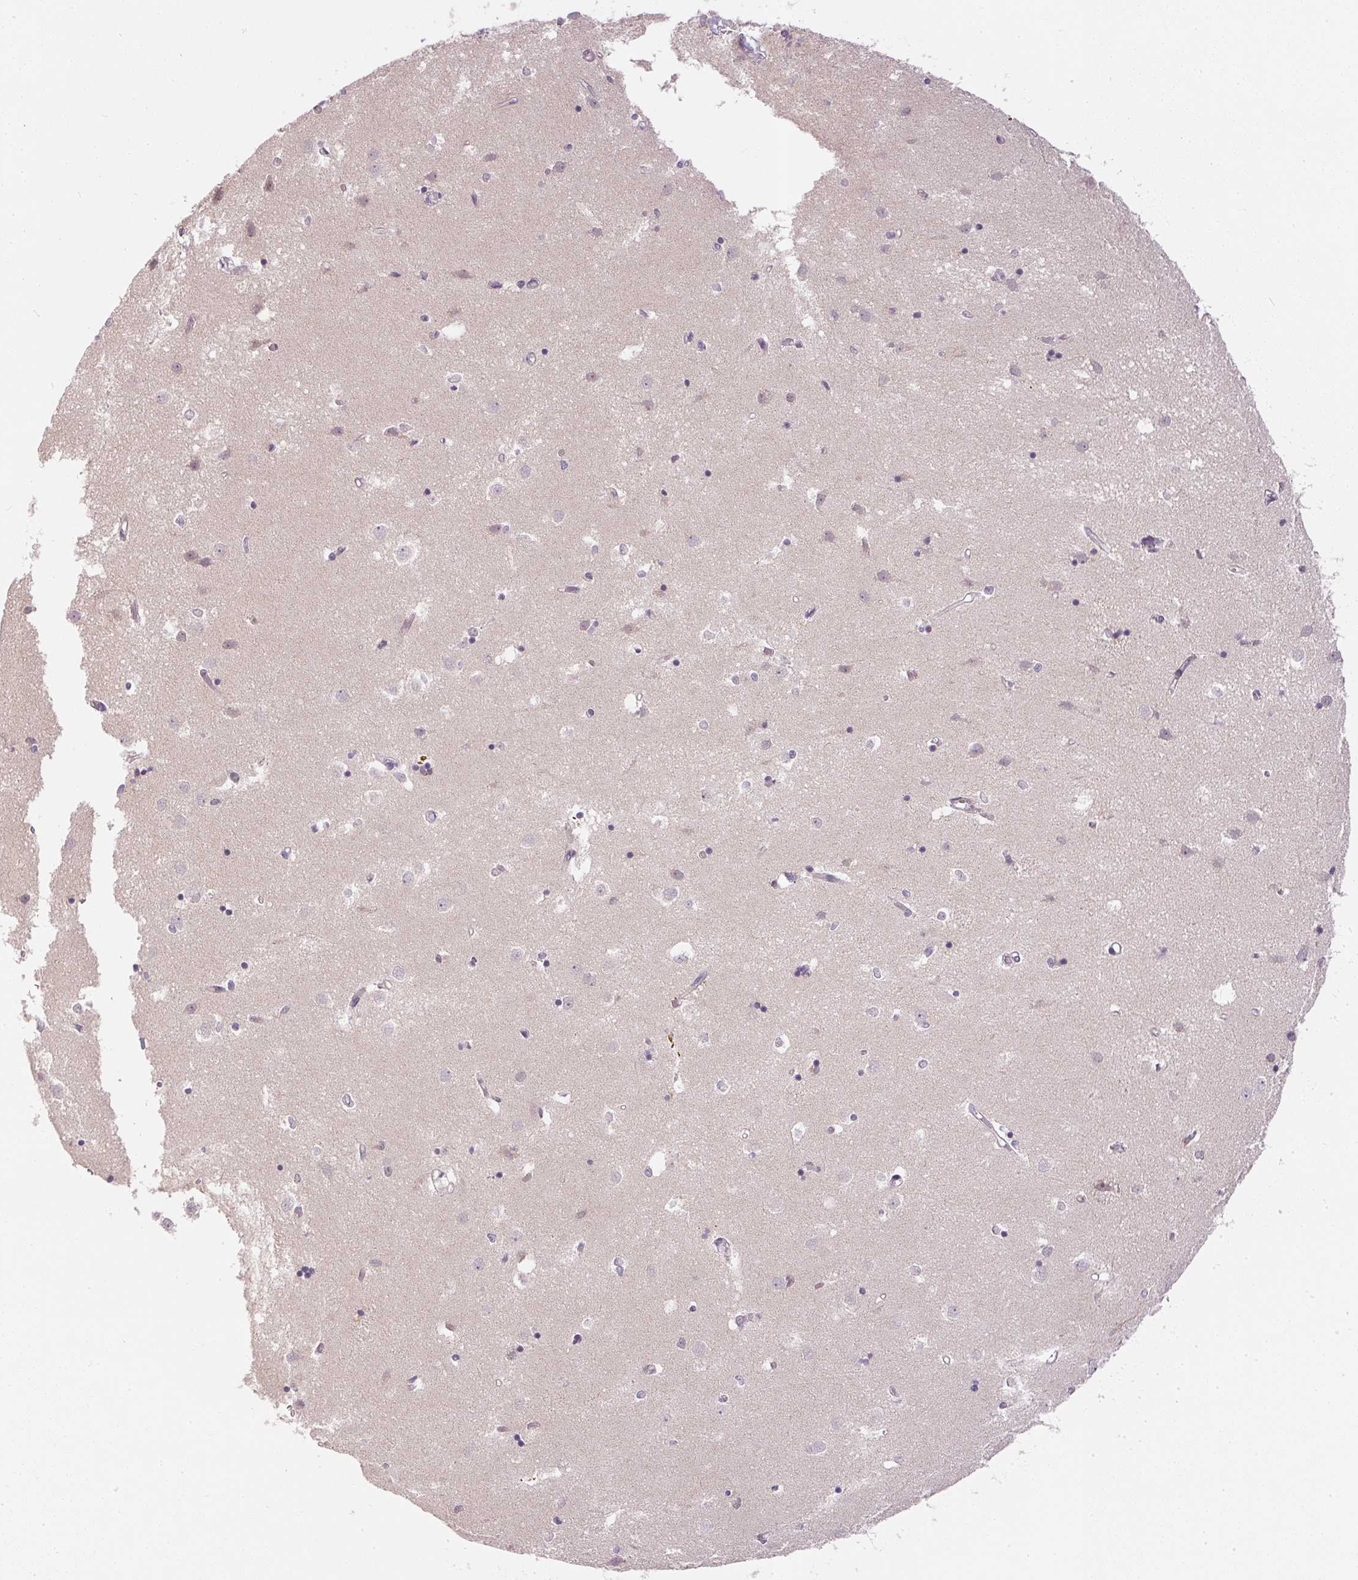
{"staining": {"intensity": "weak", "quantity": "<25%", "location": "nuclear"}, "tissue": "caudate", "cell_type": "Glial cells", "image_type": "normal", "snomed": [{"axis": "morphology", "description": "Normal tissue, NOS"}, {"axis": "topography", "description": "Lateral ventricle wall"}], "caption": "A micrograph of caudate stained for a protein exhibits no brown staining in glial cells. Brightfield microscopy of IHC stained with DAB (brown) and hematoxylin (blue), captured at high magnification.", "gene": "TTC23L", "patient": {"sex": "male", "age": 54}}